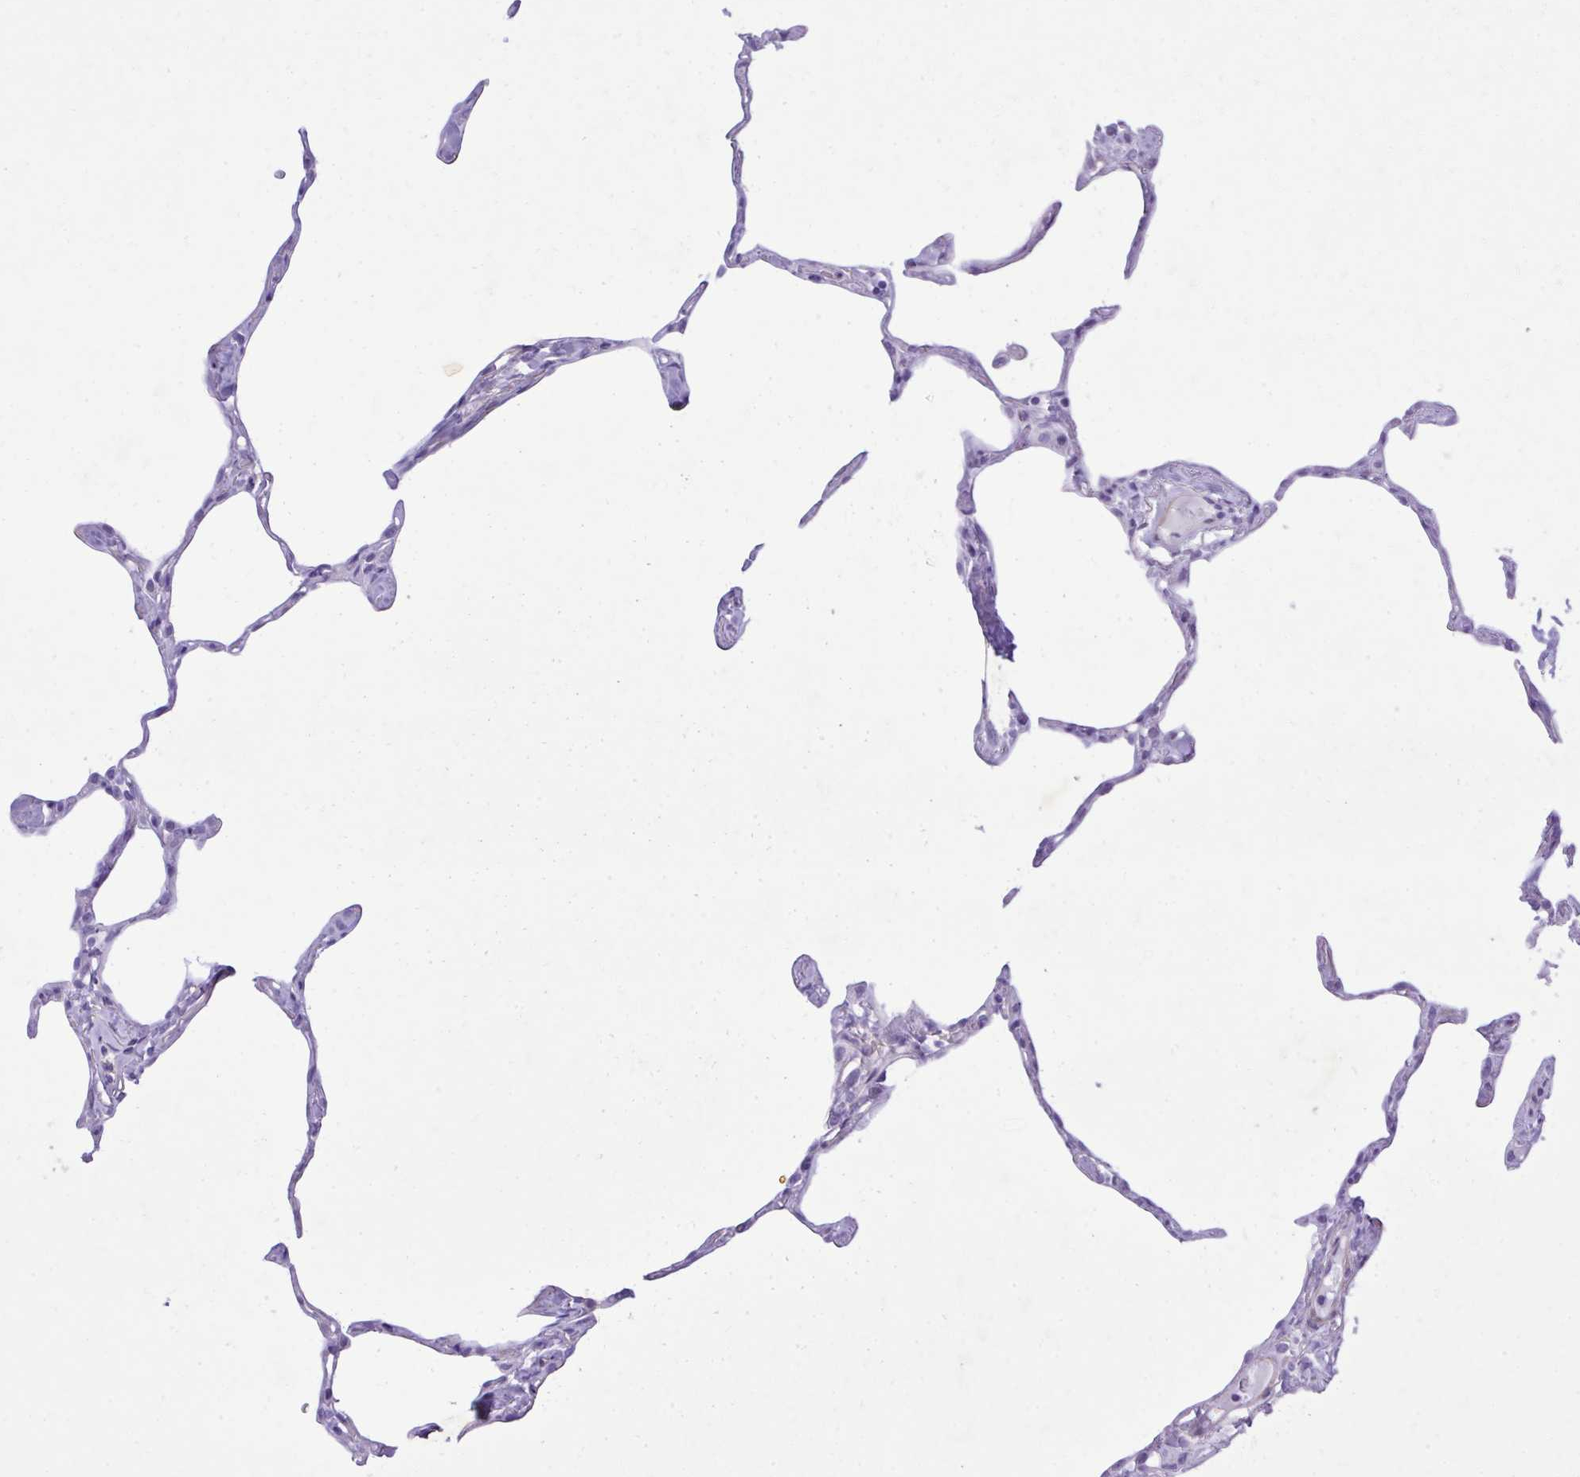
{"staining": {"intensity": "negative", "quantity": "none", "location": "none"}, "tissue": "lung", "cell_type": "Alveolar cells", "image_type": "normal", "snomed": [{"axis": "morphology", "description": "Normal tissue, NOS"}, {"axis": "topography", "description": "Lung"}], "caption": "This is a micrograph of immunohistochemistry (IHC) staining of benign lung, which shows no expression in alveolar cells. (Stains: DAB (3,3'-diaminobenzidine) immunohistochemistry (IHC) with hematoxylin counter stain, Microscopy: brightfield microscopy at high magnification).", "gene": "PITPNM3", "patient": {"sex": "male", "age": 65}}